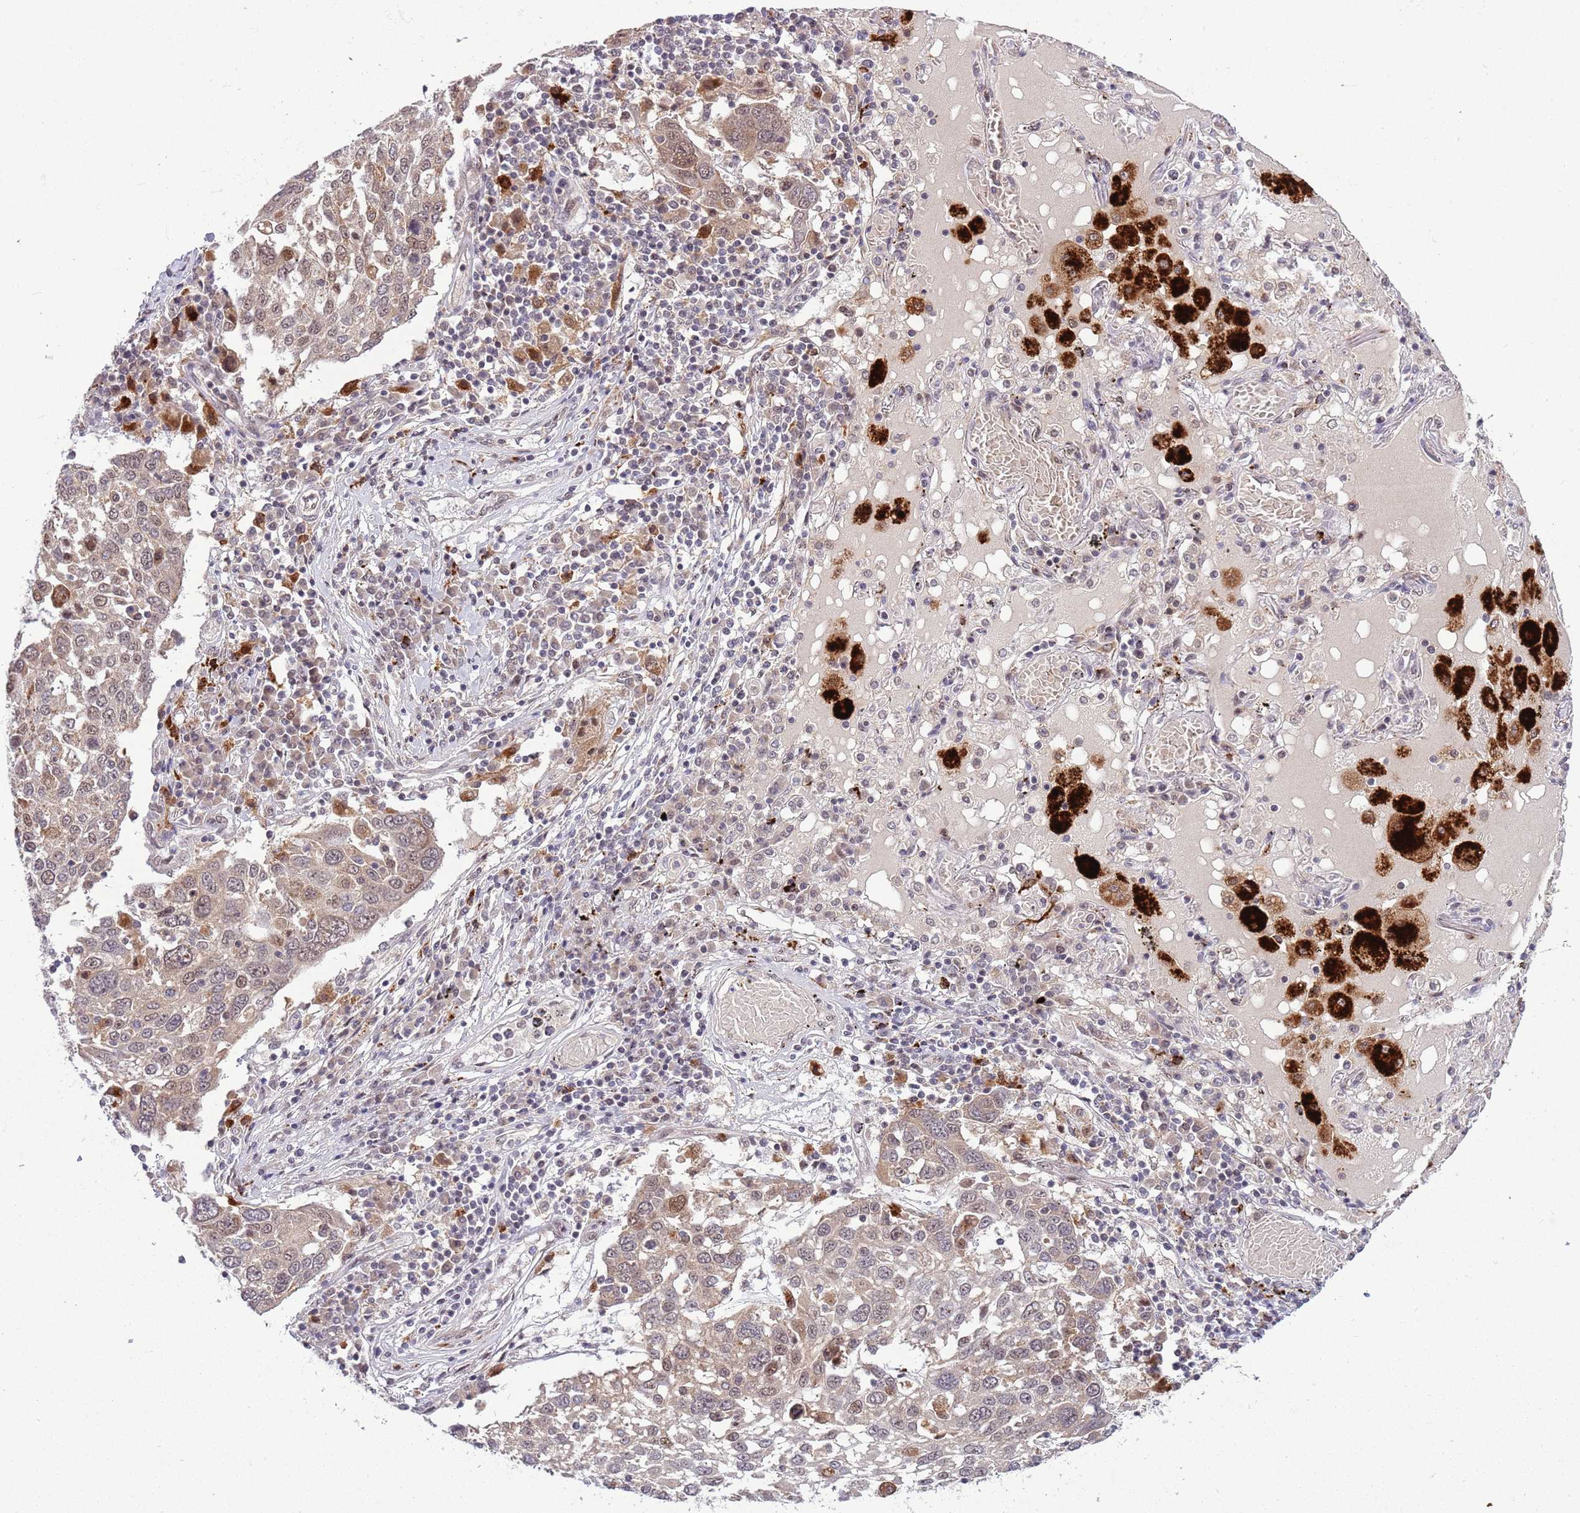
{"staining": {"intensity": "weak", "quantity": ">75%", "location": "cytoplasmic/membranous,nuclear"}, "tissue": "lung cancer", "cell_type": "Tumor cells", "image_type": "cancer", "snomed": [{"axis": "morphology", "description": "Squamous cell carcinoma, NOS"}, {"axis": "topography", "description": "Lung"}], "caption": "Lung squamous cell carcinoma stained for a protein demonstrates weak cytoplasmic/membranous and nuclear positivity in tumor cells.", "gene": "TRIM27", "patient": {"sex": "male", "age": 65}}